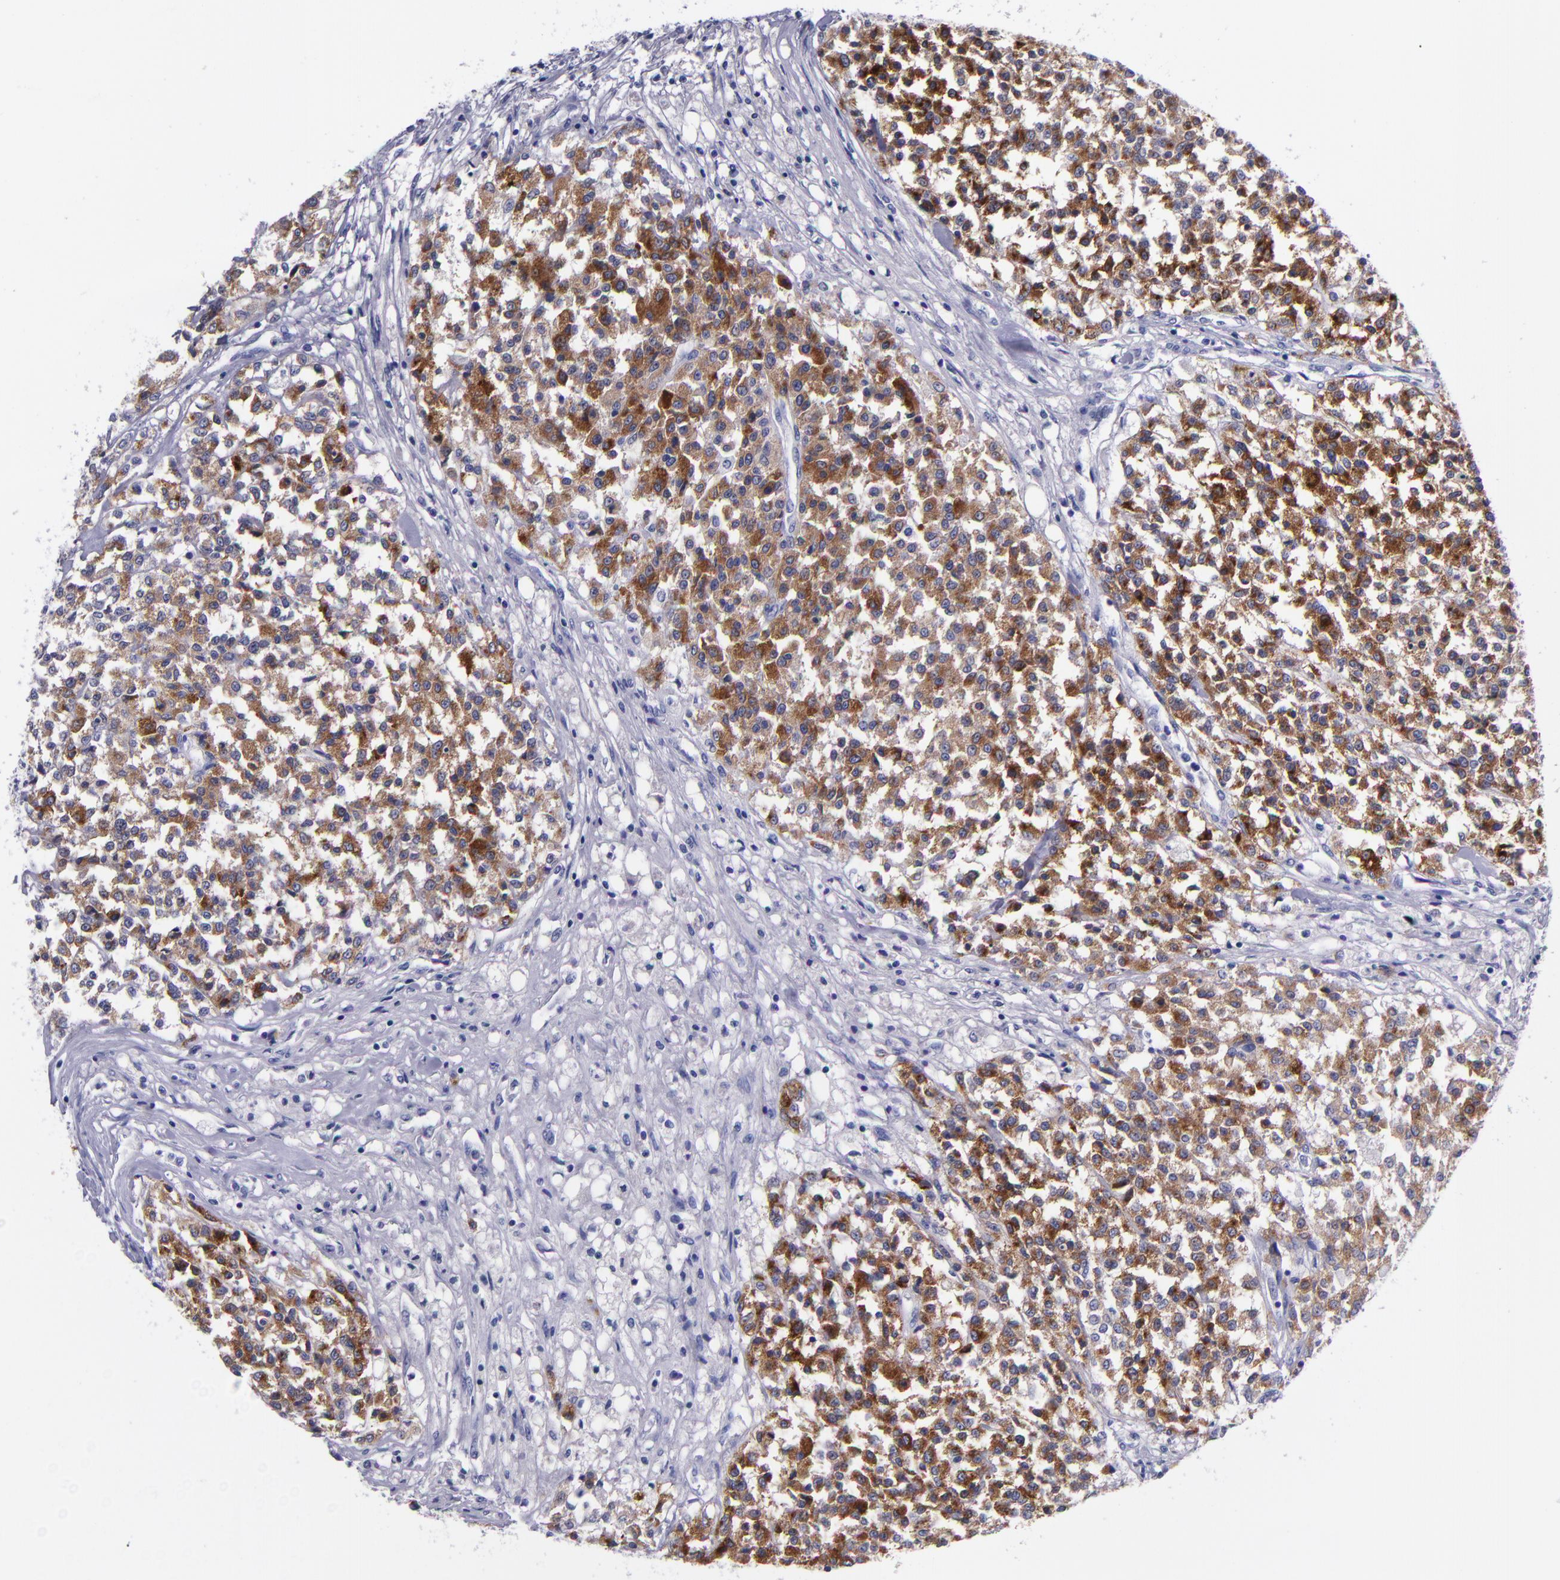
{"staining": {"intensity": "strong", "quantity": ">75%", "location": "cytoplasmic/membranous"}, "tissue": "testis cancer", "cell_type": "Tumor cells", "image_type": "cancer", "snomed": [{"axis": "morphology", "description": "Seminoma, NOS"}, {"axis": "topography", "description": "Testis"}], "caption": "A brown stain labels strong cytoplasmic/membranous staining of a protein in seminoma (testis) tumor cells.", "gene": "SV2A", "patient": {"sex": "male", "age": 59}}